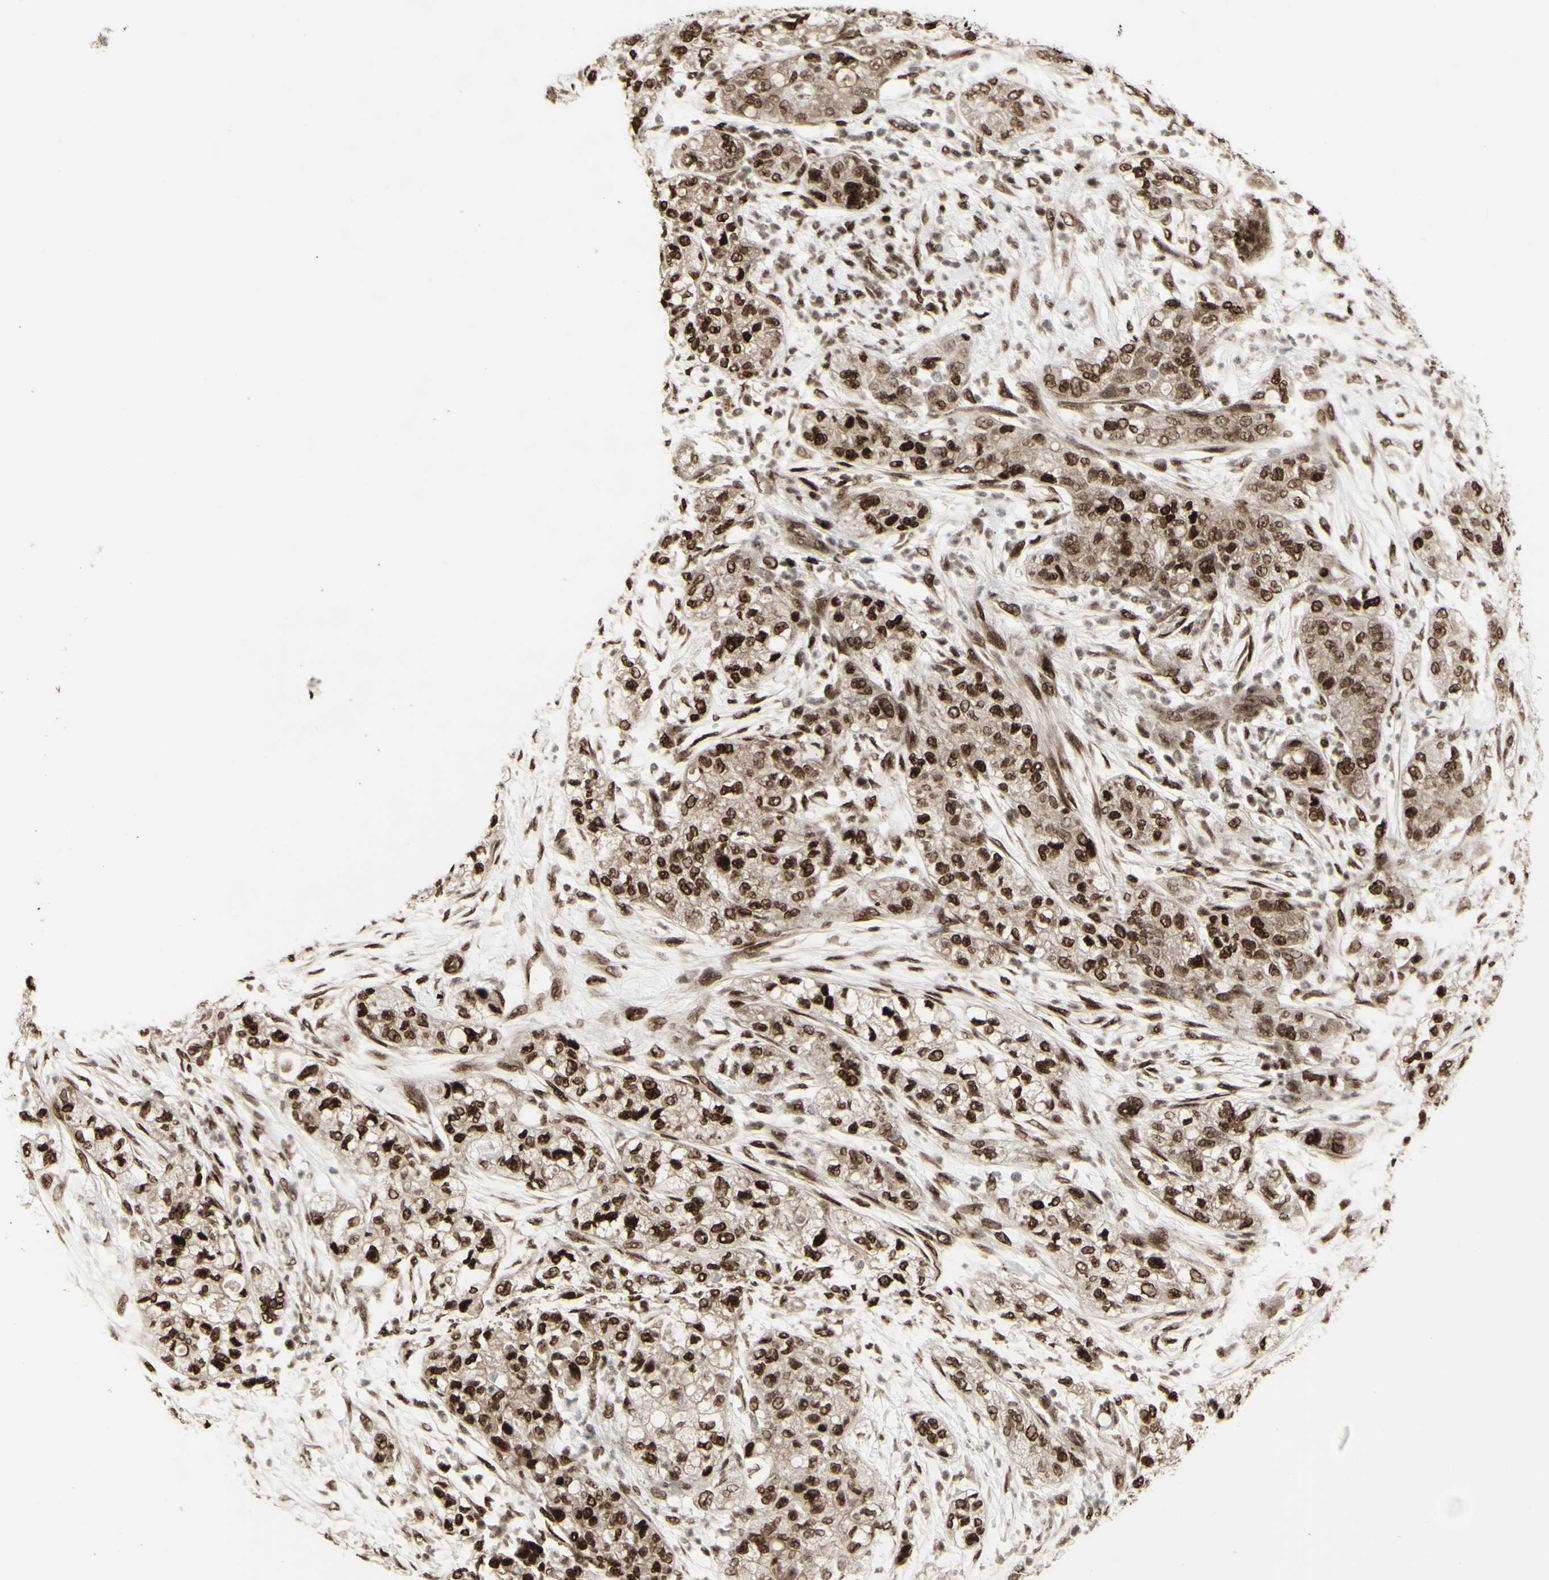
{"staining": {"intensity": "strong", "quantity": ">75%", "location": "cytoplasmic/membranous,nuclear"}, "tissue": "pancreatic cancer", "cell_type": "Tumor cells", "image_type": "cancer", "snomed": [{"axis": "morphology", "description": "Adenocarcinoma, NOS"}, {"axis": "topography", "description": "Pancreas"}], "caption": "Pancreatic cancer stained with DAB immunohistochemistry (IHC) reveals high levels of strong cytoplasmic/membranous and nuclear positivity in approximately >75% of tumor cells.", "gene": "CBX1", "patient": {"sex": "female", "age": 78}}